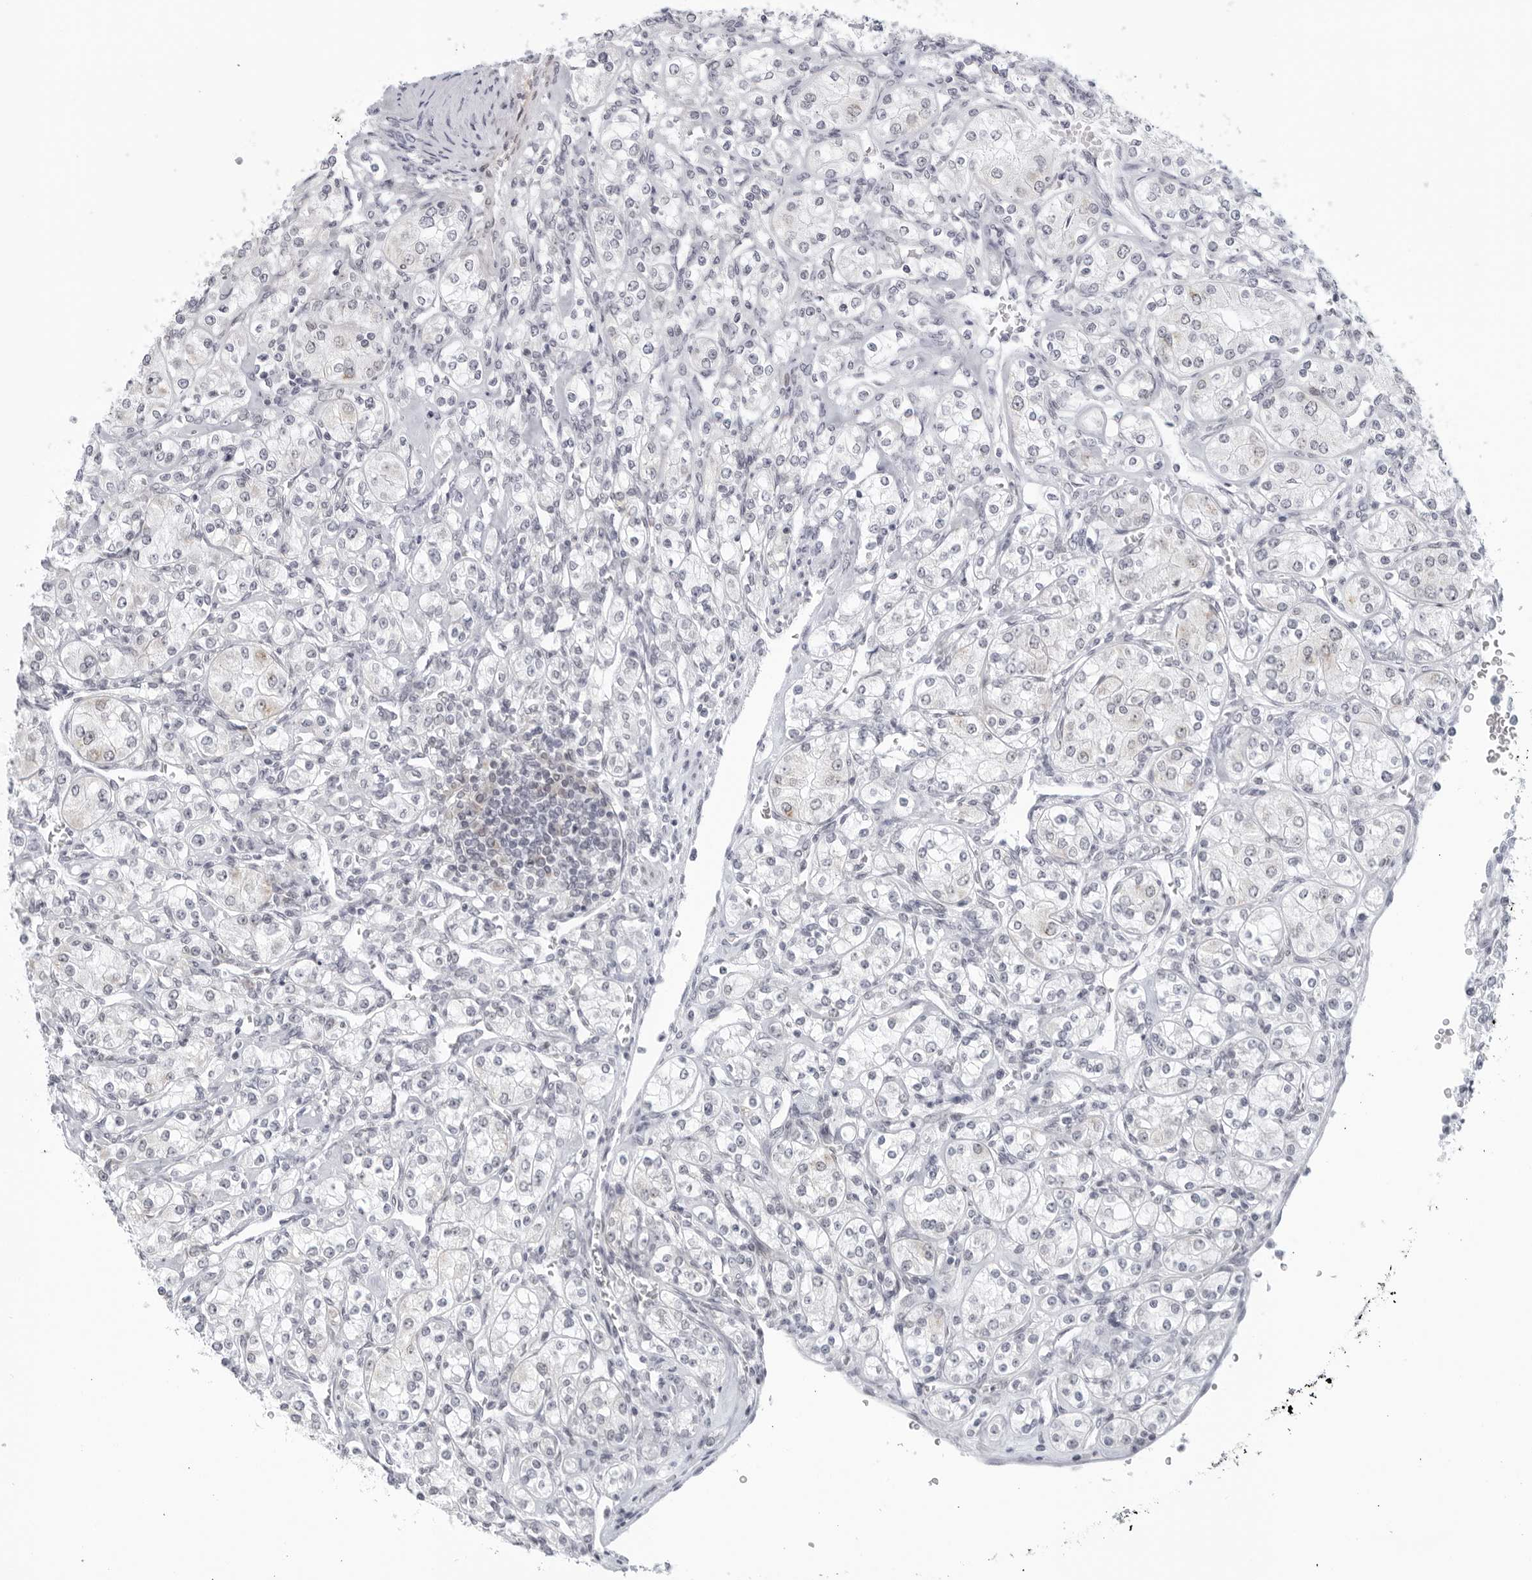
{"staining": {"intensity": "negative", "quantity": "none", "location": "none"}, "tissue": "renal cancer", "cell_type": "Tumor cells", "image_type": "cancer", "snomed": [{"axis": "morphology", "description": "Adenocarcinoma, NOS"}, {"axis": "topography", "description": "Kidney"}], "caption": "Renal cancer (adenocarcinoma) stained for a protein using IHC shows no staining tumor cells.", "gene": "WDTC1", "patient": {"sex": "male", "age": 77}}